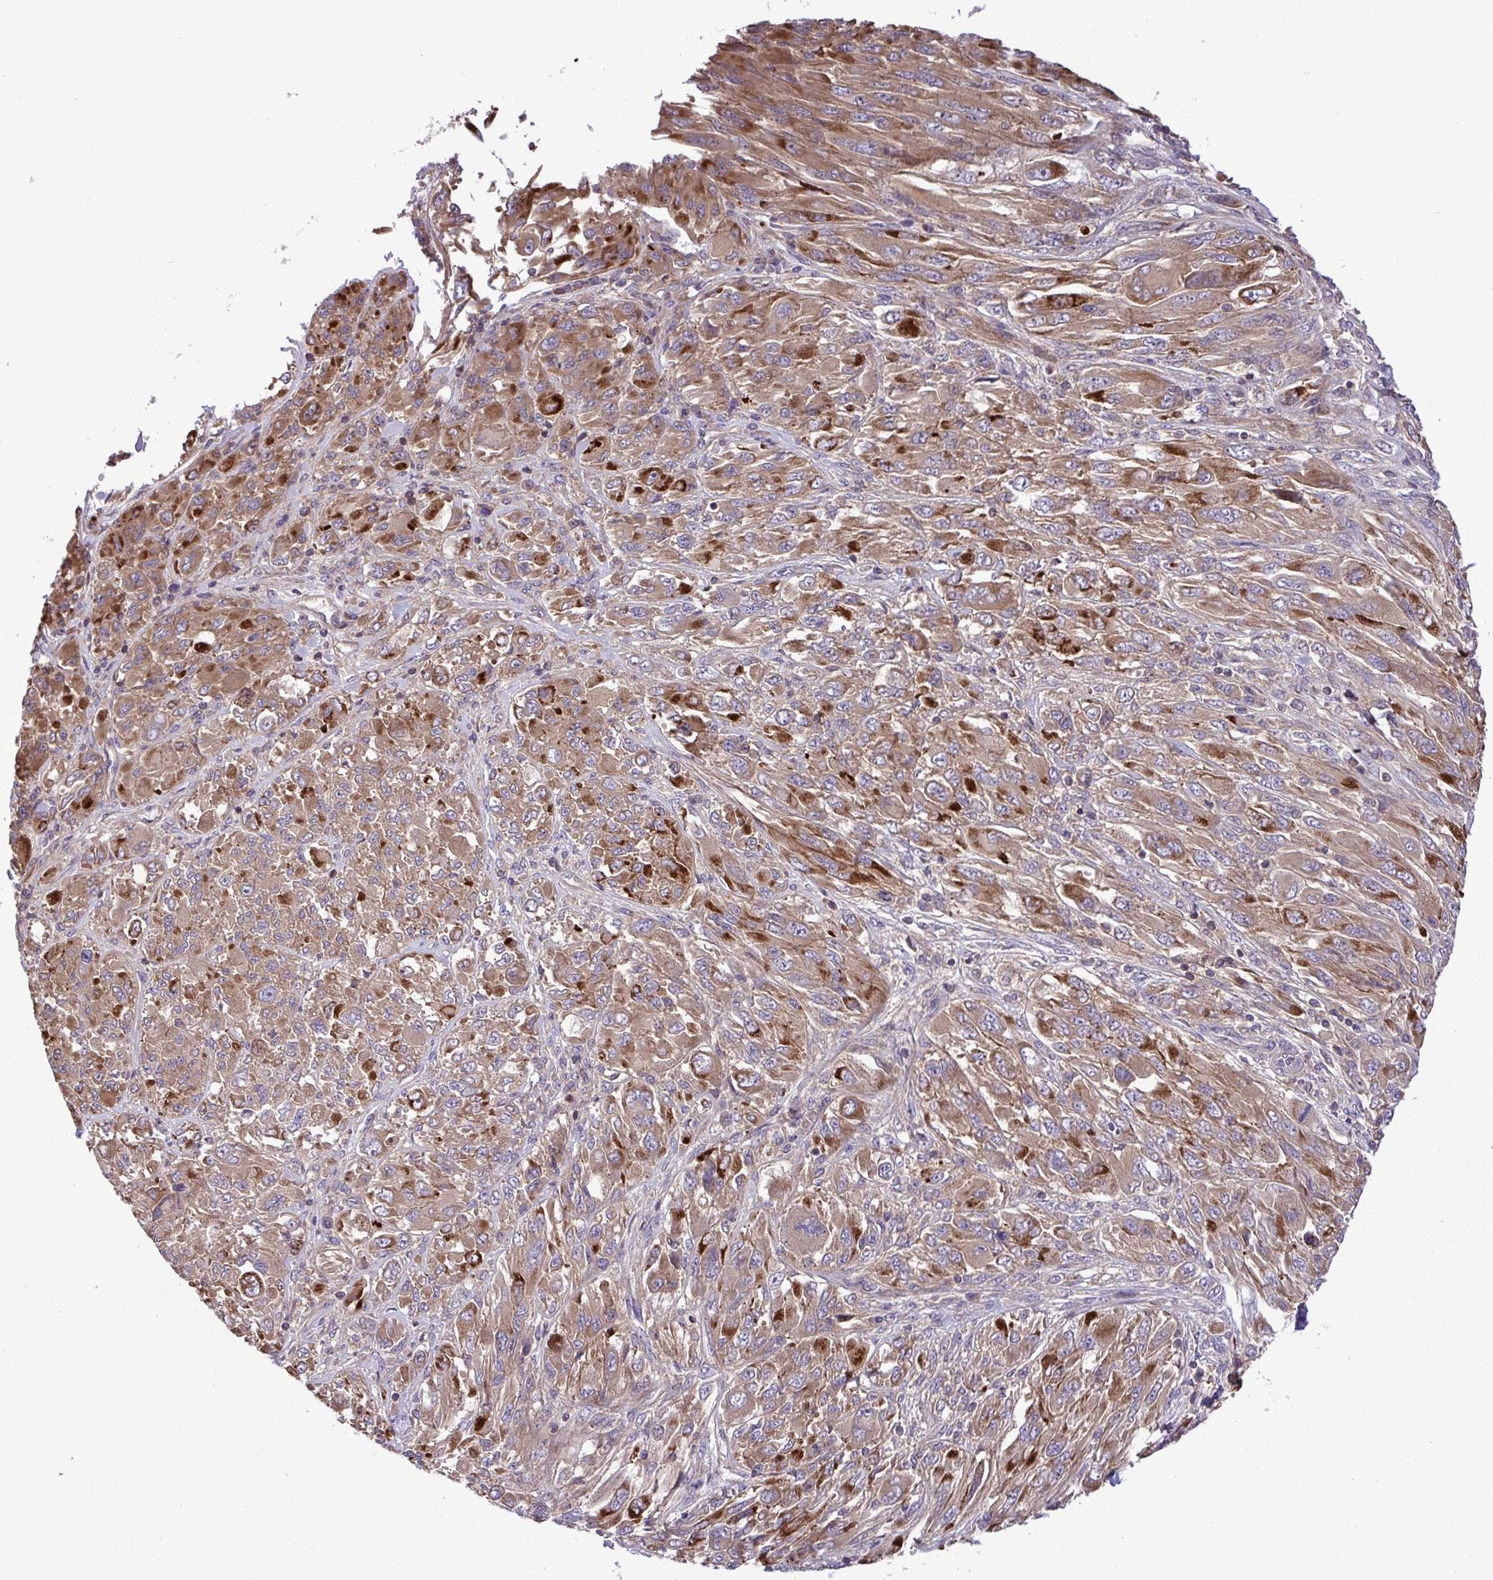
{"staining": {"intensity": "moderate", "quantity": ">75%", "location": "cytoplasmic/membranous"}, "tissue": "melanoma", "cell_type": "Tumor cells", "image_type": "cancer", "snomed": [{"axis": "morphology", "description": "Malignant melanoma, NOS"}, {"axis": "topography", "description": "Skin"}], "caption": "This micrograph exhibits melanoma stained with IHC to label a protein in brown. The cytoplasmic/membranous of tumor cells show moderate positivity for the protein. Nuclei are counter-stained blue.", "gene": "GRB14", "patient": {"sex": "female", "age": 91}}